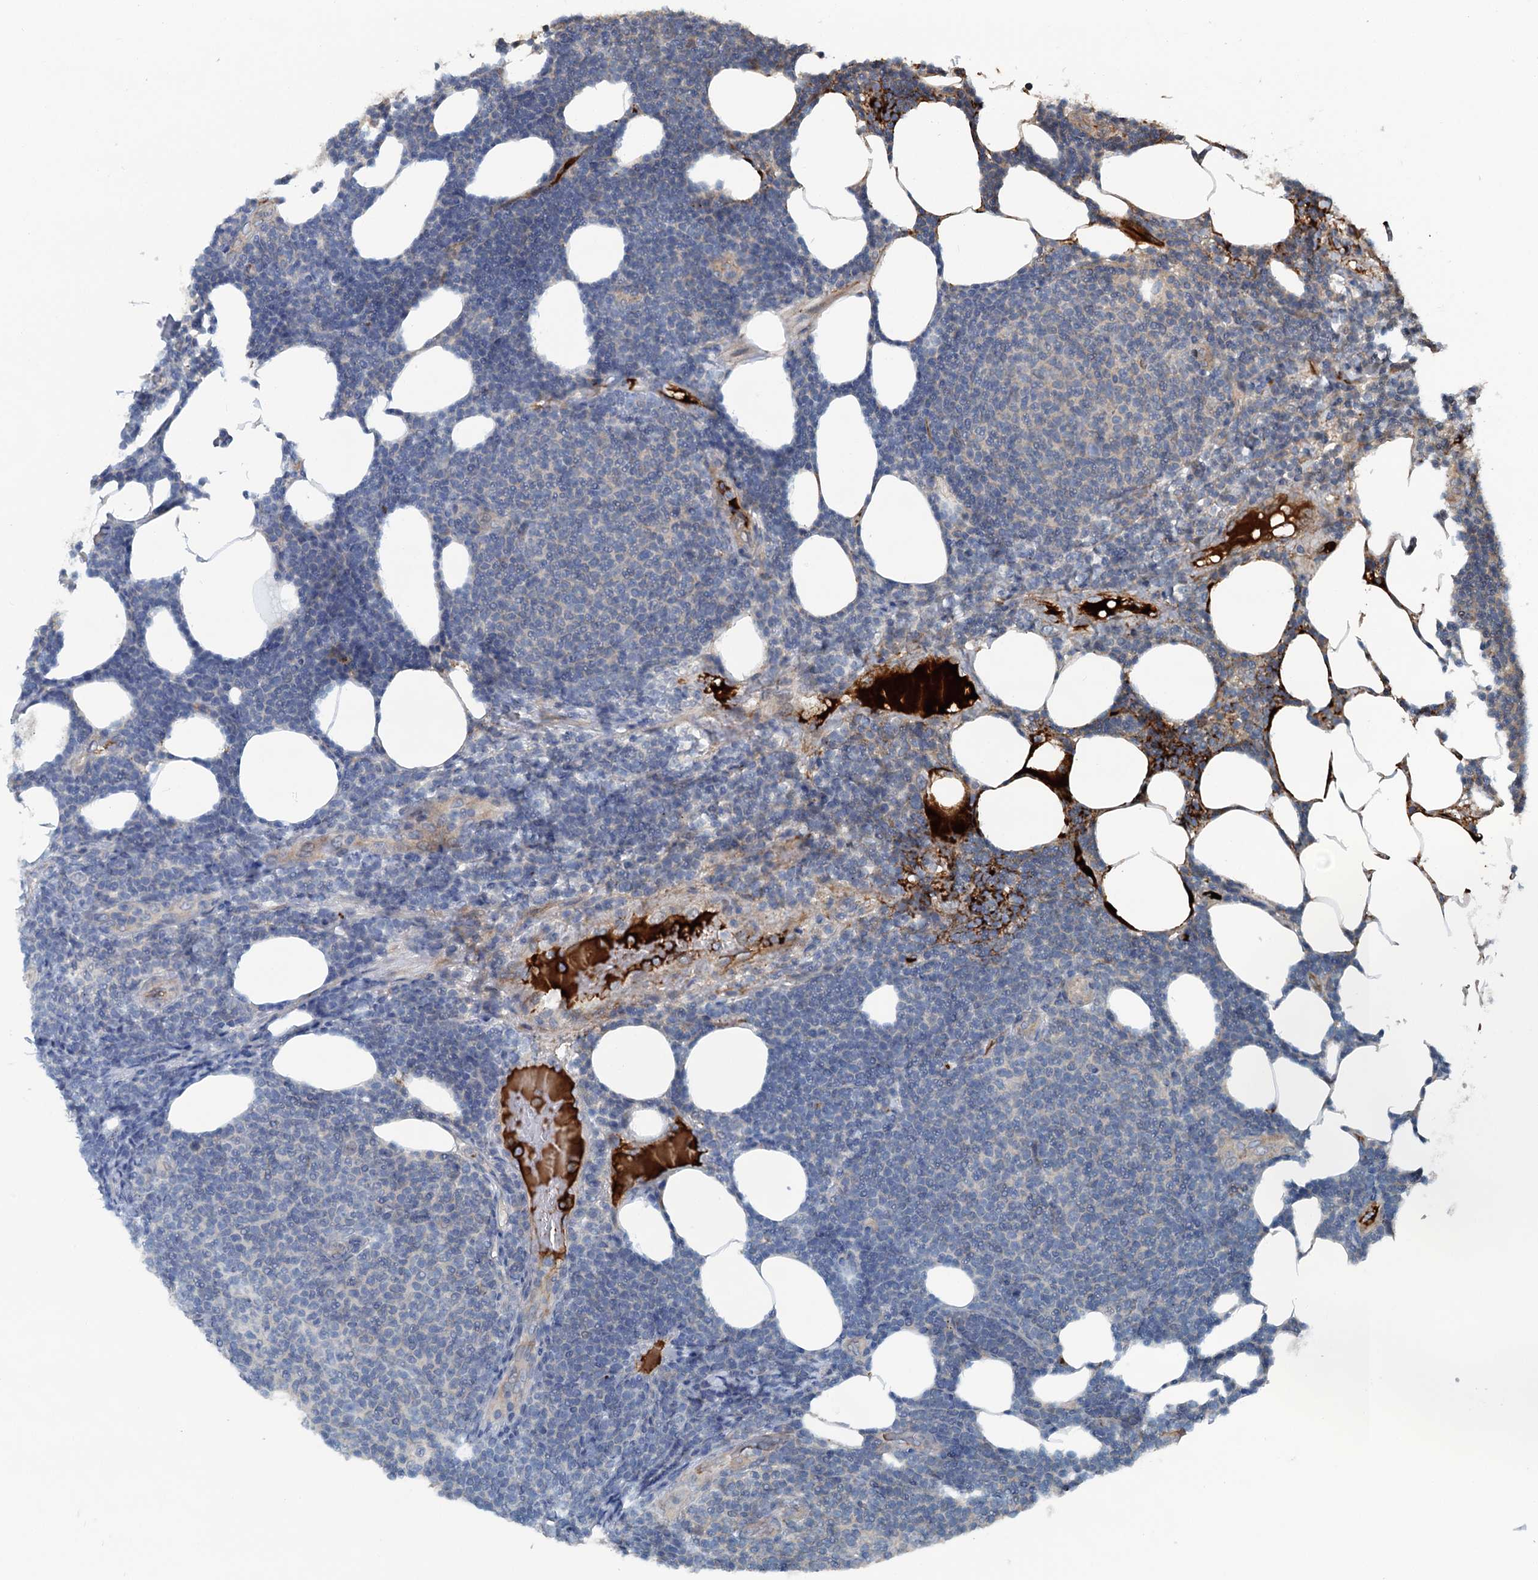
{"staining": {"intensity": "negative", "quantity": "none", "location": "none"}, "tissue": "lymphoma", "cell_type": "Tumor cells", "image_type": "cancer", "snomed": [{"axis": "morphology", "description": "Malignant lymphoma, non-Hodgkin's type, Low grade"}, {"axis": "topography", "description": "Lymph node"}], "caption": "A micrograph of human lymphoma is negative for staining in tumor cells.", "gene": "TEDC1", "patient": {"sex": "male", "age": 66}}